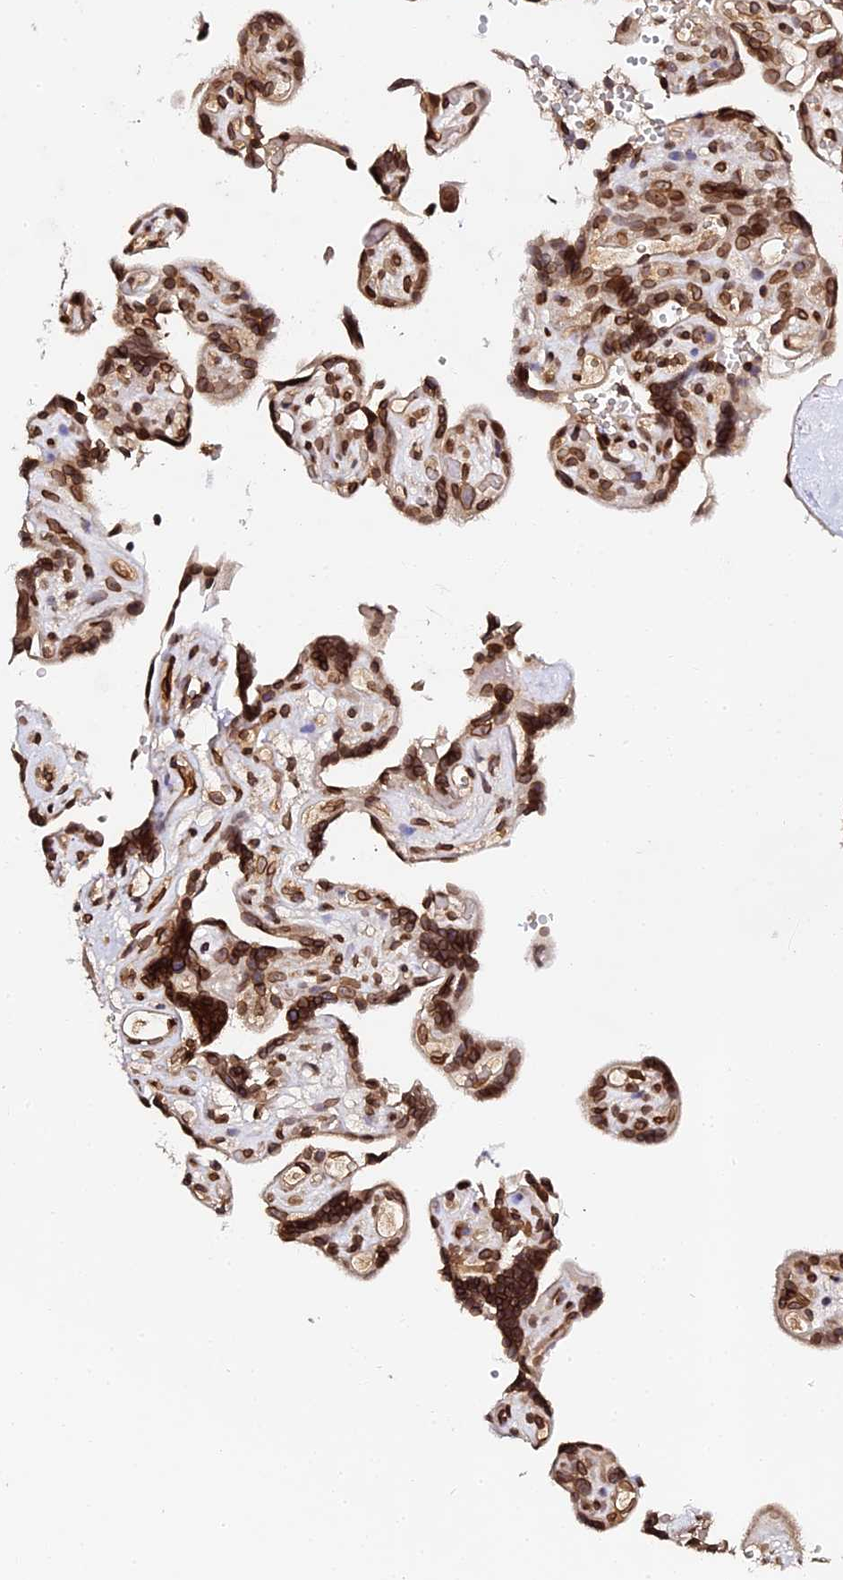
{"staining": {"intensity": "strong", "quantity": ">75%", "location": "cytoplasmic/membranous,nuclear"}, "tissue": "placenta", "cell_type": "Decidual cells", "image_type": "normal", "snomed": [{"axis": "morphology", "description": "Normal tissue, NOS"}, {"axis": "topography", "description": "Placenta"}], "caption": "Immunohistochemical staining of unremarkable human placenta displays high levels of strong cytoplasmic/membranous,nuclear staining in about >75% of decidual cells. The staining was performed using DAB, with brown indicating positive protein expression. Nuclei are stained blue with hematoxylin.", "gene": "ANAPC5", "patient": {"sex": "female", "age": 30}}